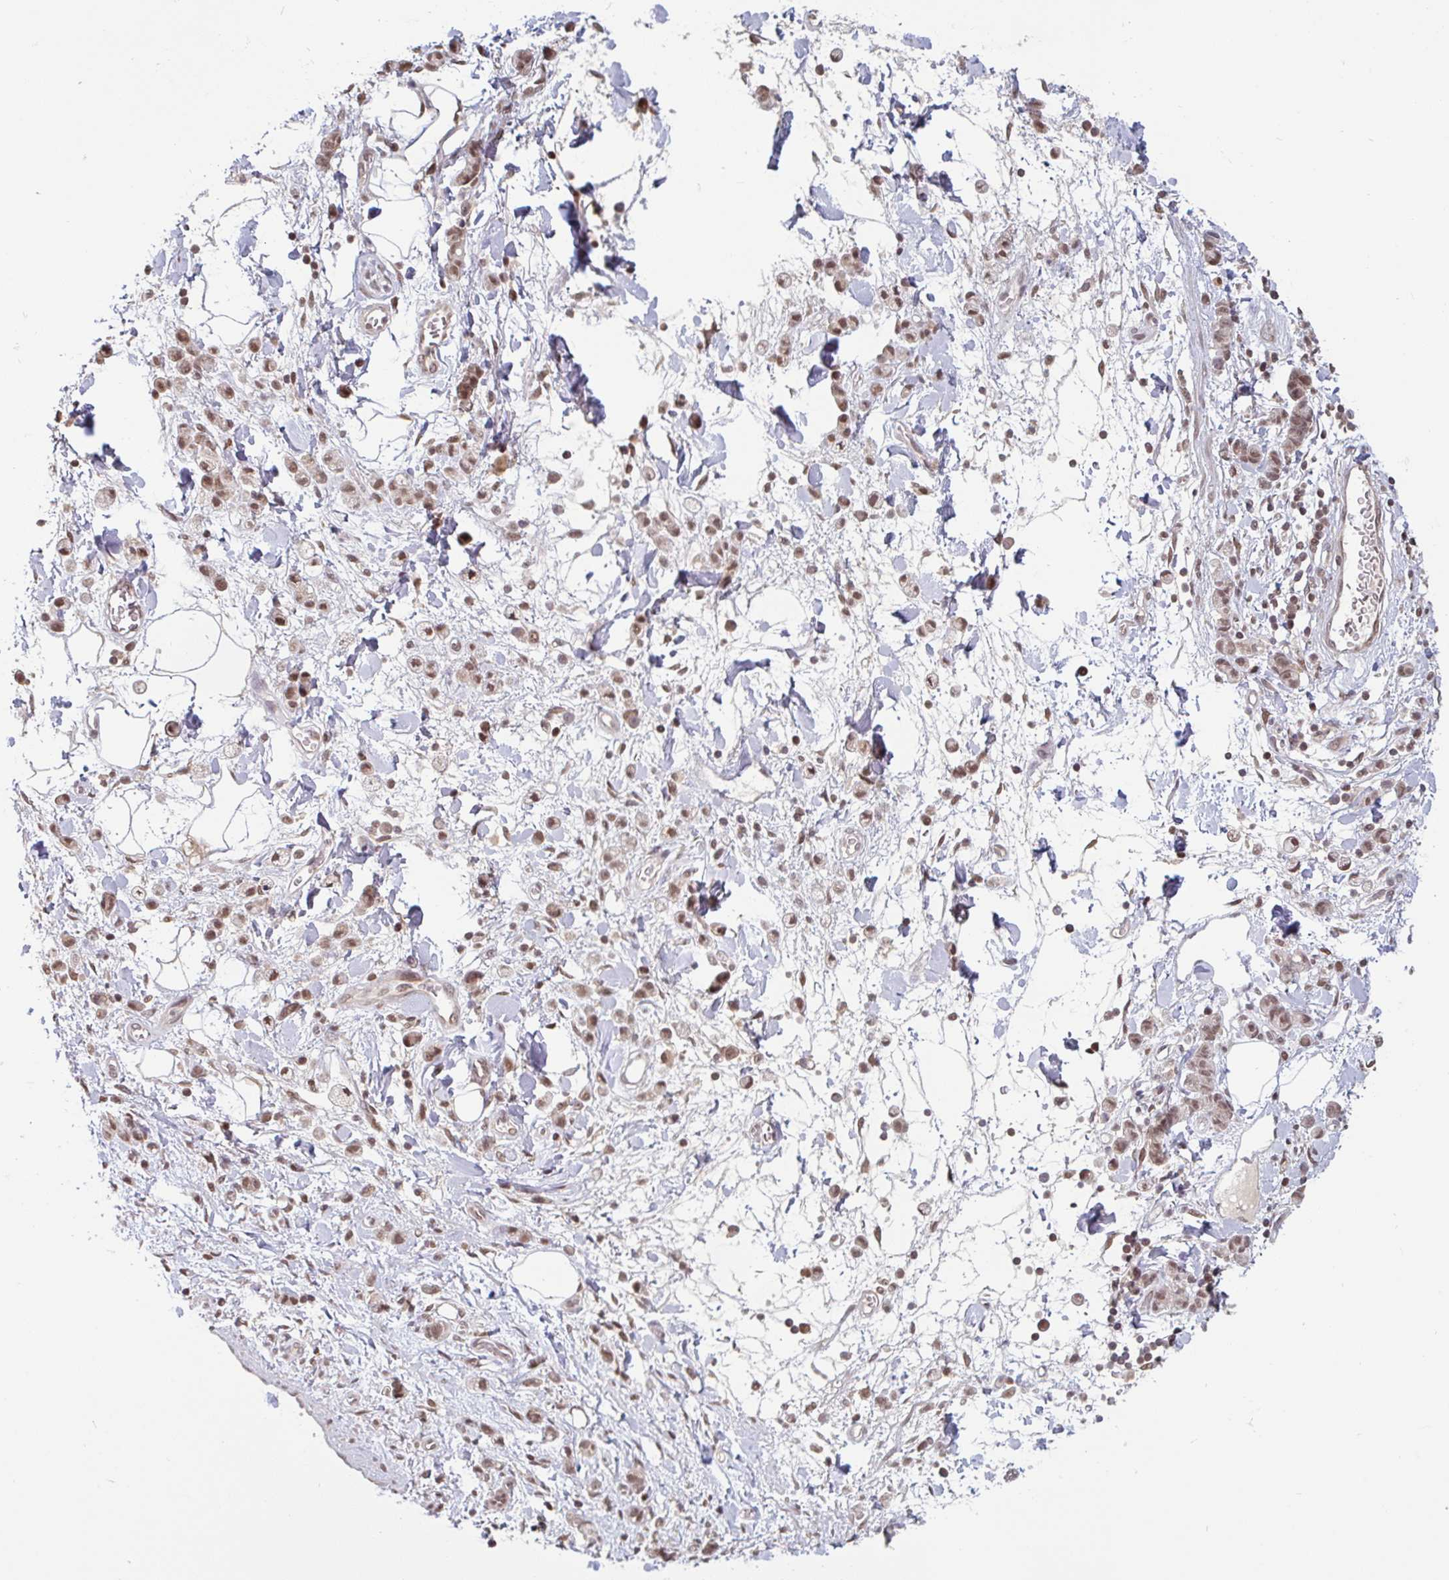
{"staining": {"intensity": "moderate", "quantity": ">75%", "location": "nuclear"}, "tissue": "stomach cancer", "cell_type": "Tumor cells", "image_type": "cancer", "snomed": [{"axis": "morphology", "description": "Adenocarcinoma, NOS"}, {"axis": "topography", "description": "Stomach"}], "caption": "Immunohistochemical staining of human stomach cancer exhibits medium levels of moderate nuclear expression in about >75% of tumor cells.", "gene": "DR1", "patient": {"sex": "male", "age": 77}}